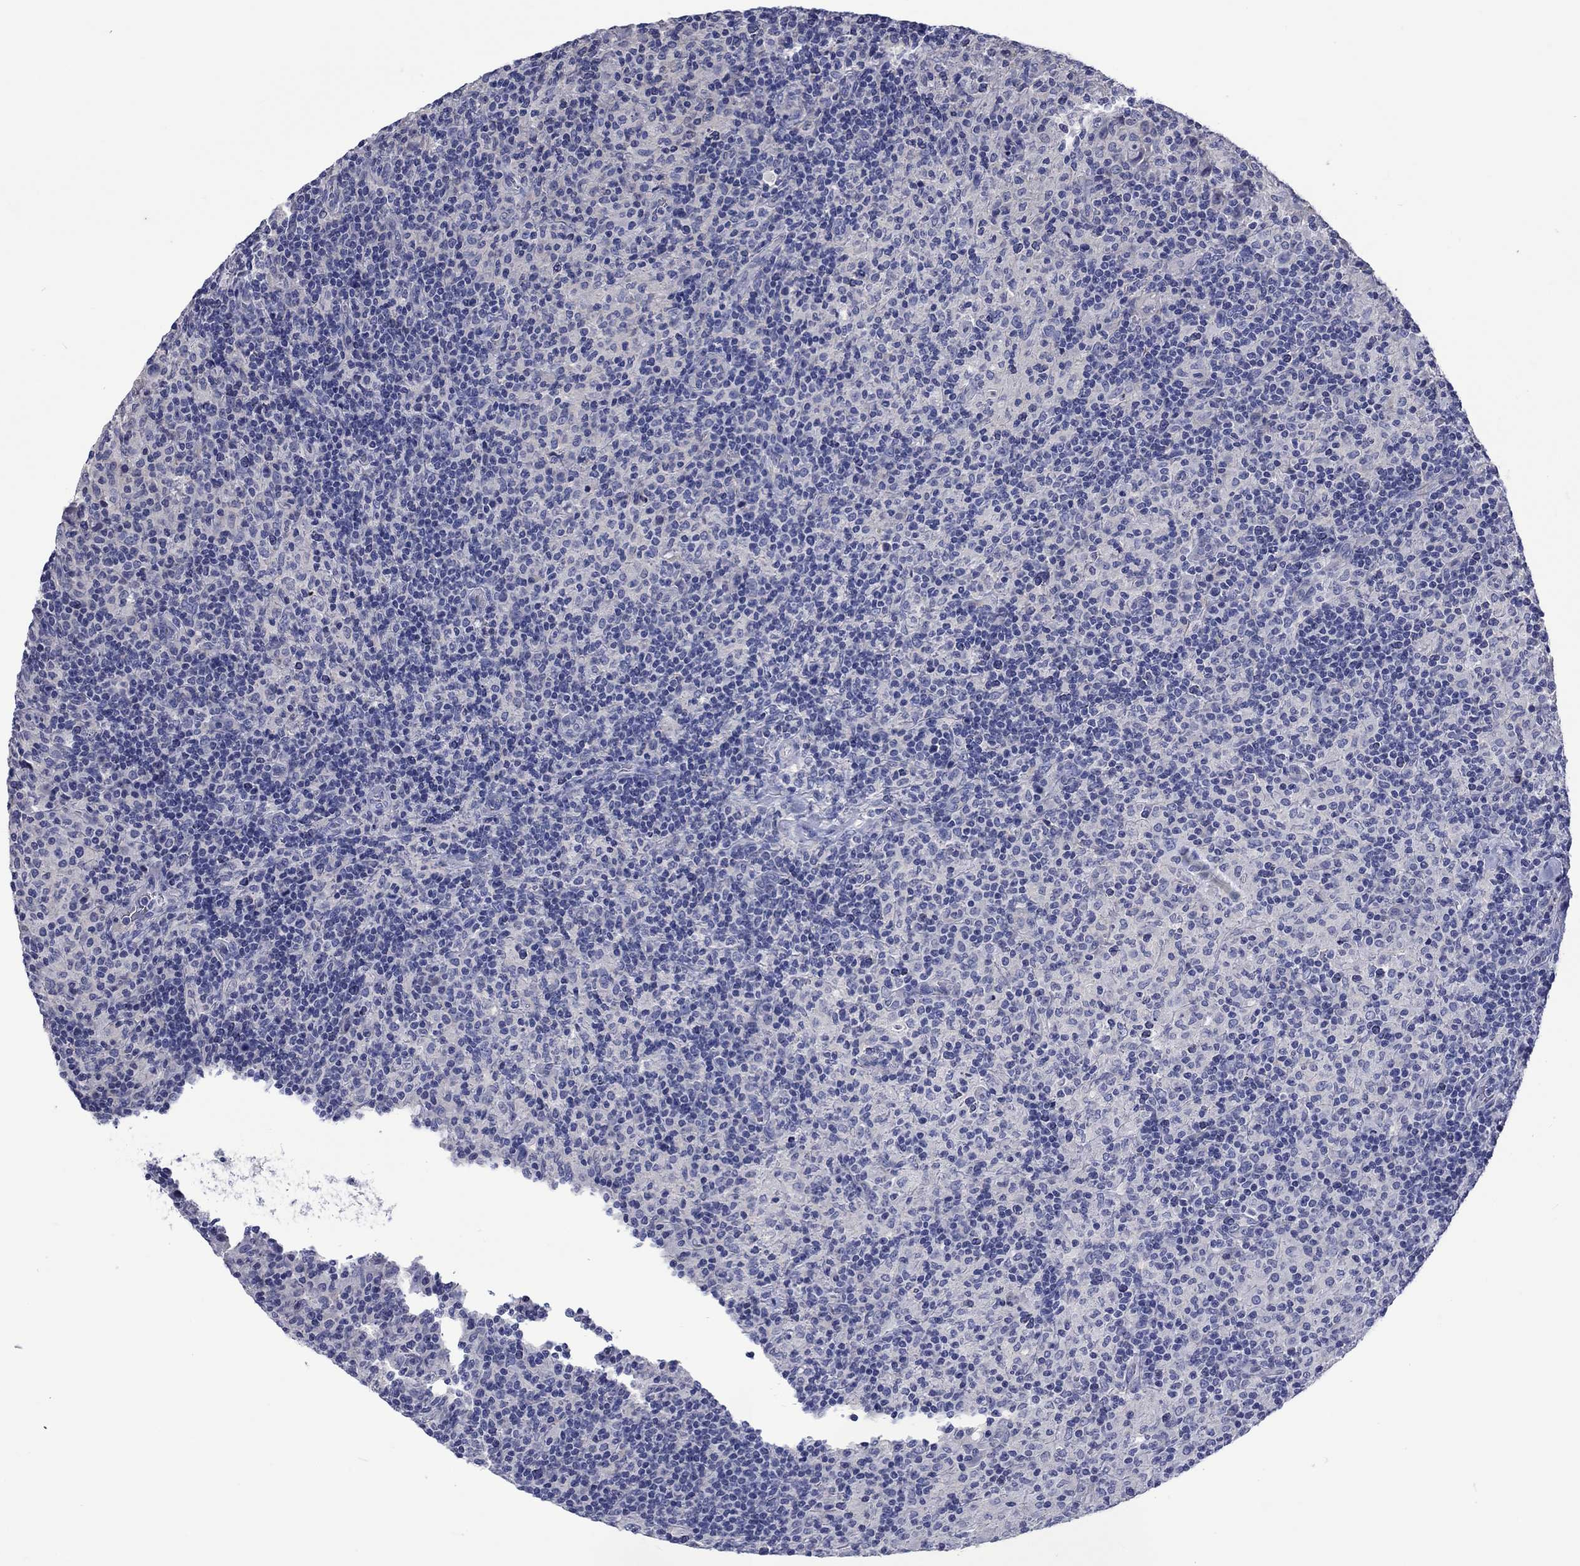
{"staining": {"intensity": "negative", "quantity": "none", "location": "none"}, "tissue": "lymphoma", "cell_type": "Tumor cells", "image_type": "cancer", "snomed": [{"axis": "morphology", "description": "Hodgkin's disease, NOS"}, {"axis": "topography", "description": "Lymph node"}], "caption": "Image shows no protein staining in tumor cells of lymphoma tissue. Nuclei are stained in blue.", "gene": "TOMM20L", "patient": {"sex": "male", "age": 70}}